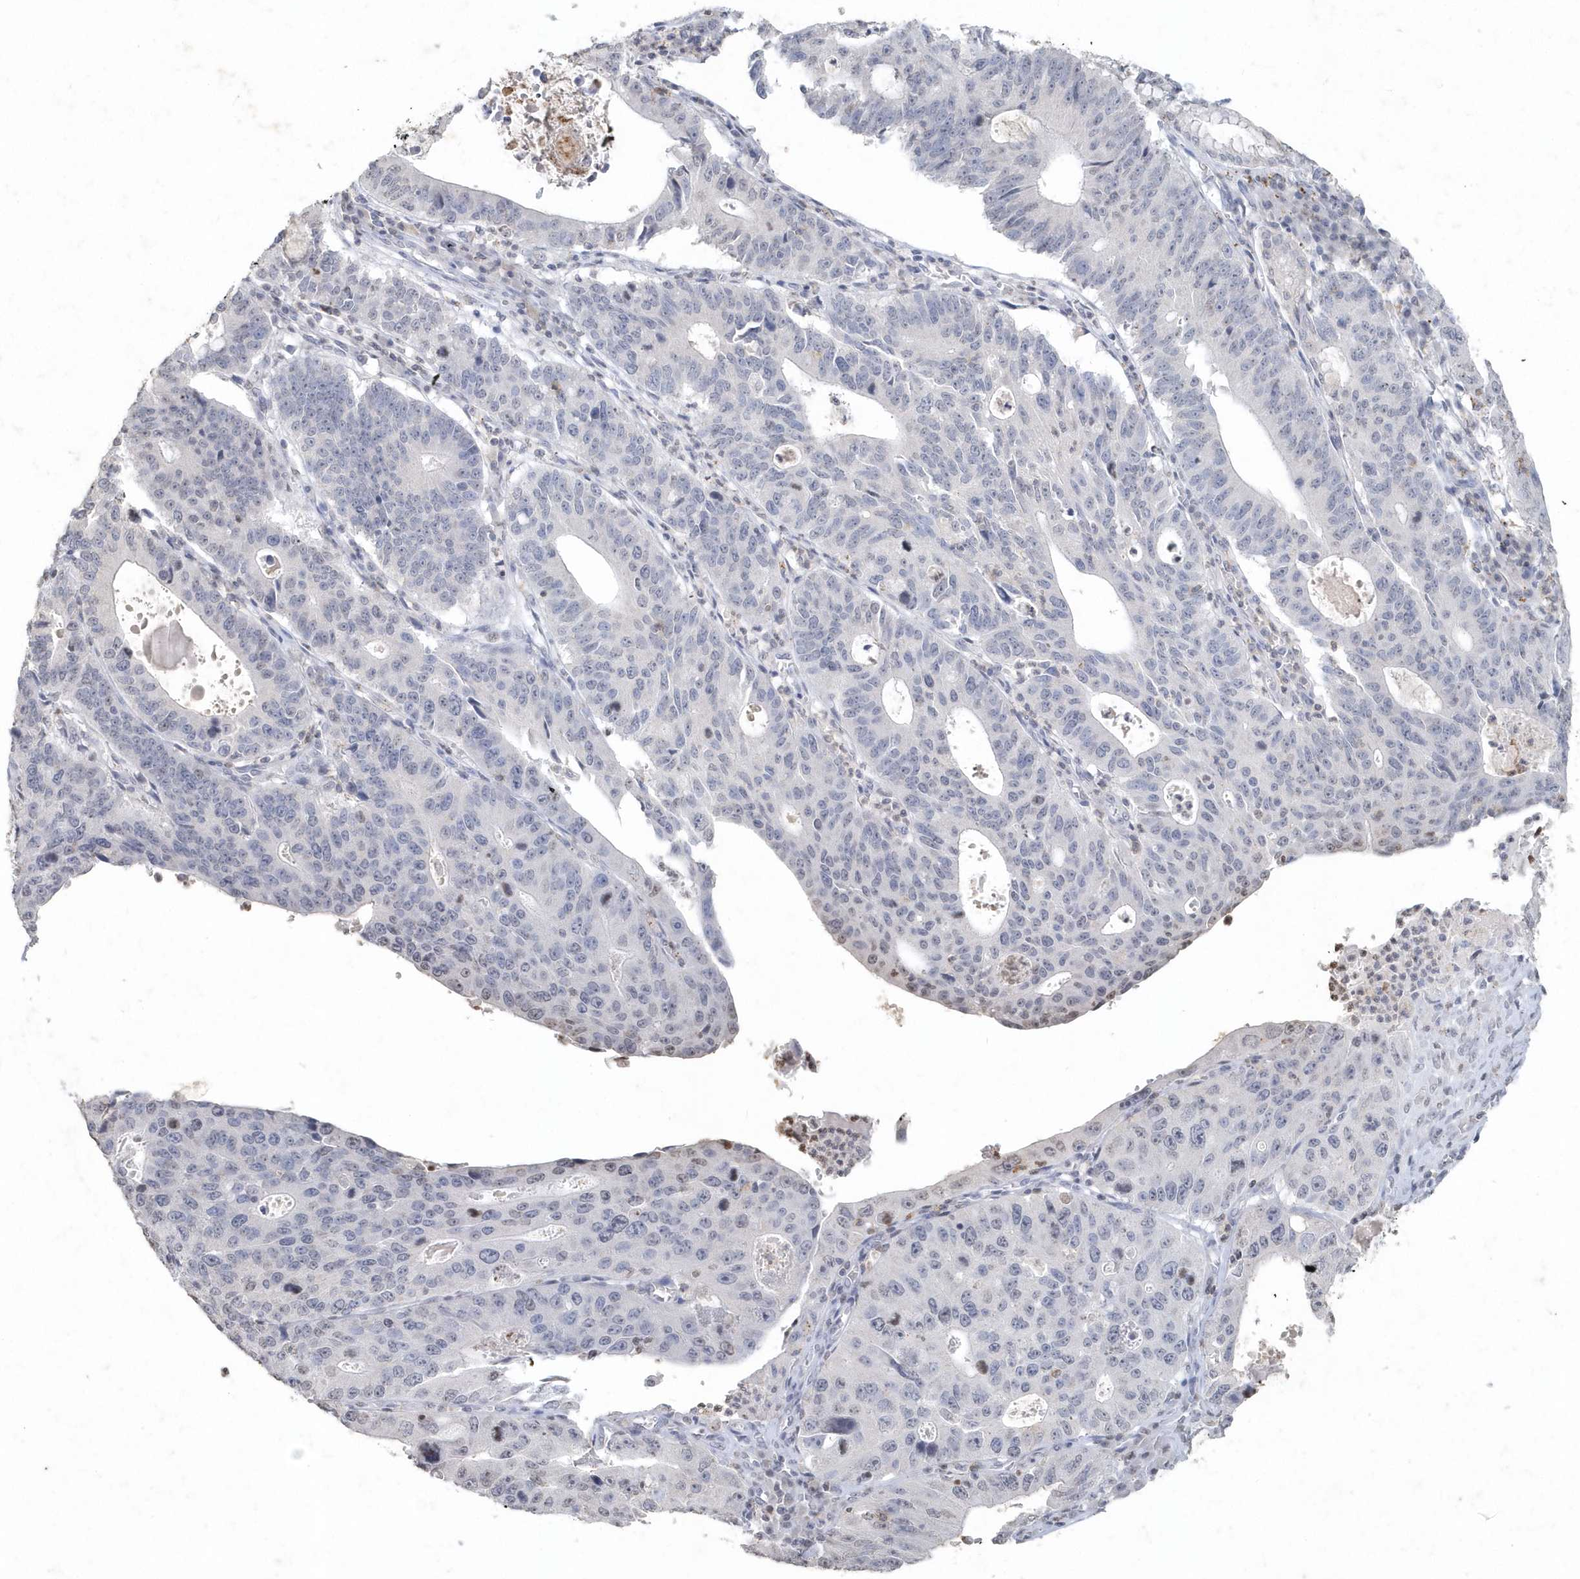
{"staining": {"intensity": "weak", "quantity": "<25%", "location": "cytoplasmic/membranous"}, "tissue": "stomach cancer", "cell_type": "Tumor cells", "image_type": "cancer", "snomed": [{"axis": "morphology", "description": "Adenocarcinoma, NOS"}, {"axis": "topography", "description": "Stomach"}], "caption": "The immunohistochemistry (IHC) histopathology image has no significant expression in tumor cells of stomach adenocarcinoma tissue.", "gene": "PDCD1", "patient": {"sex": "male", "age": 59}}